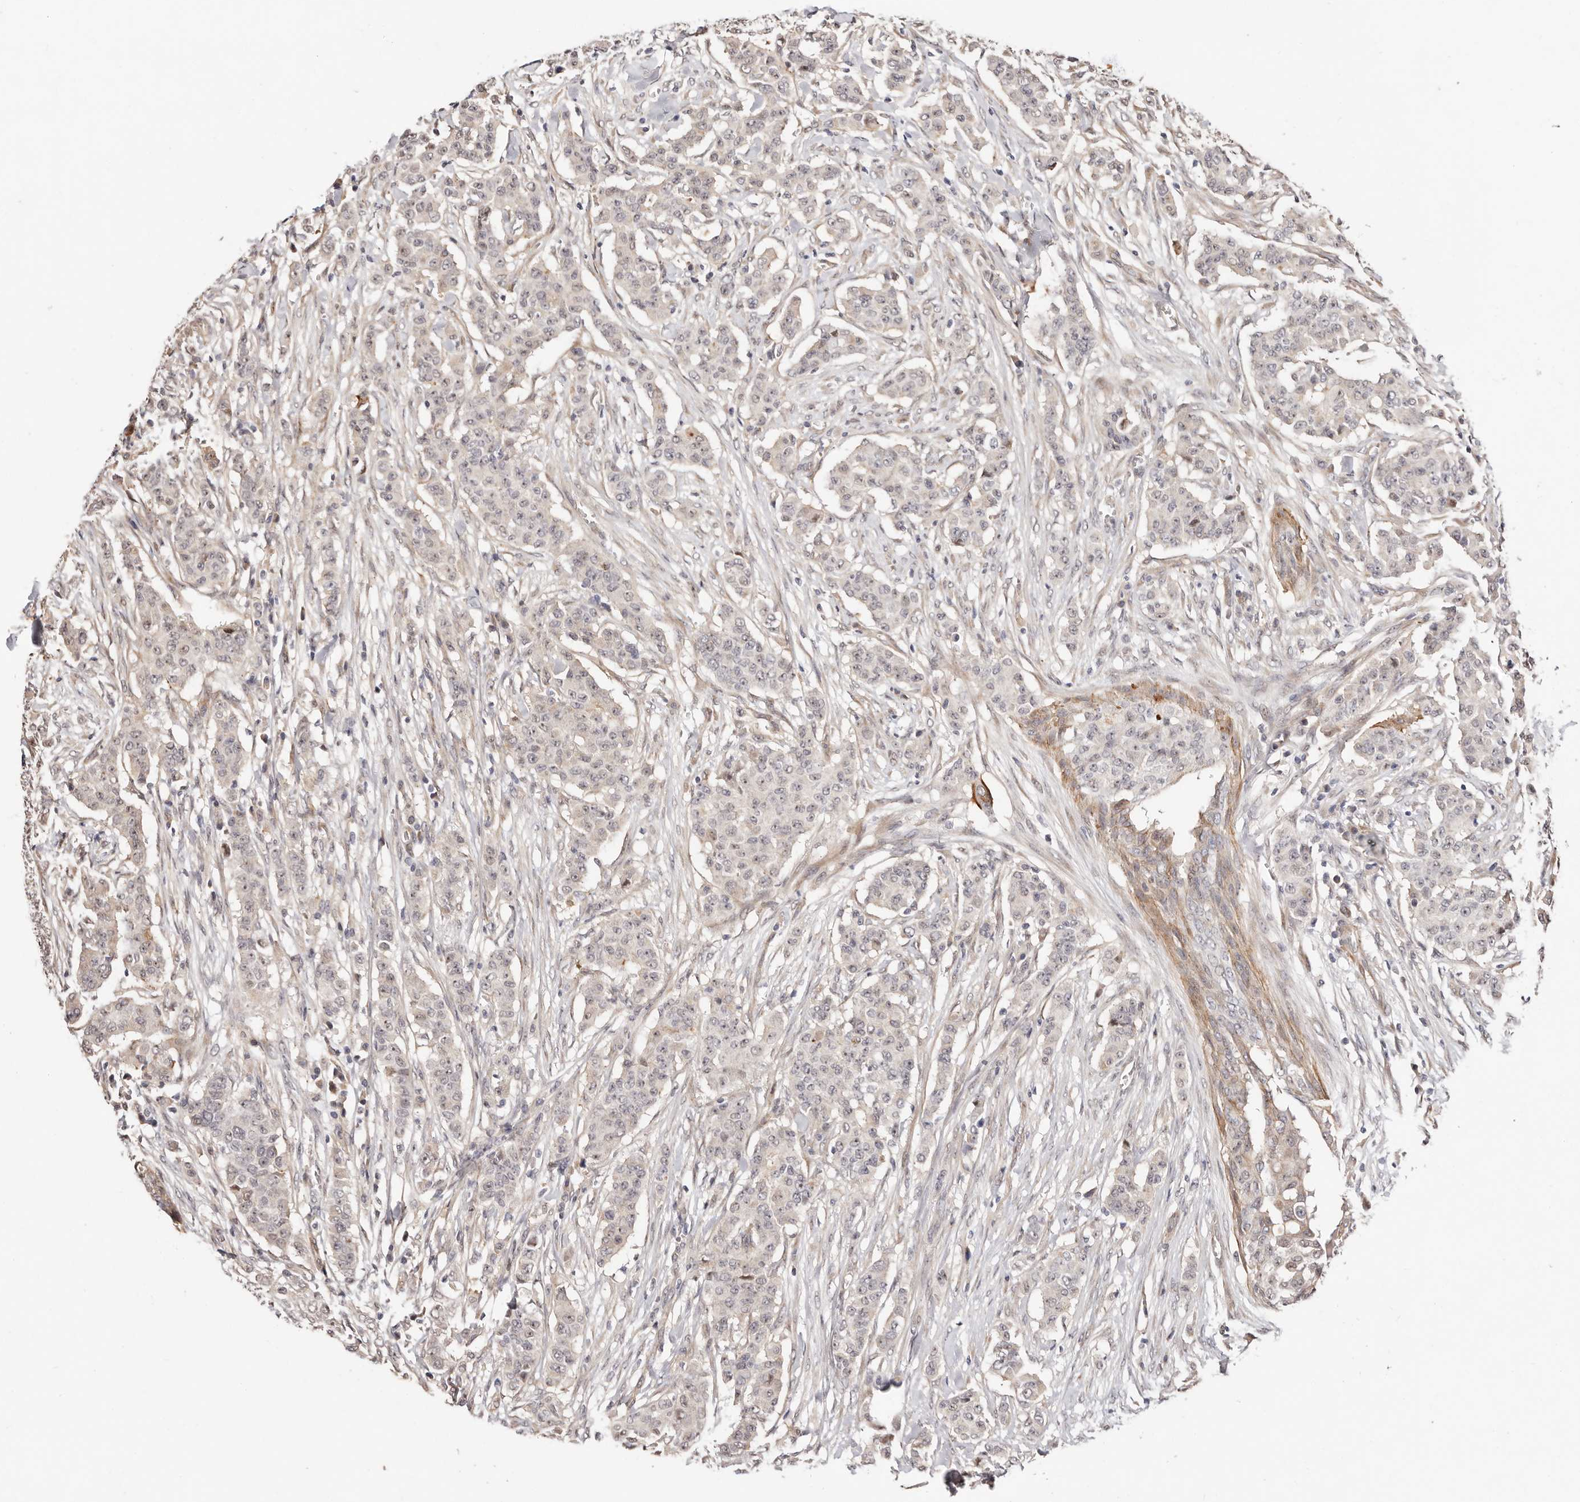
{"staining": {"intensity": "negative", "quantity": "none", "location": "none"}, "tissue": "breast cancer", "cell_type": "Tumor cells", "image_type": "cancer", "snomed": [{"axis": "morphology", "description": "Duct carcinoma"}, {"axis": "topography", "description": "Breast"}], "caption": "Breast cancer (infiltrating ductal carcinoma) was stained to show a protein in brown. There is no significant positivity in tumor cells.", "gene": "TRIP13", "patient": {"sex": "female", "age": 40}}